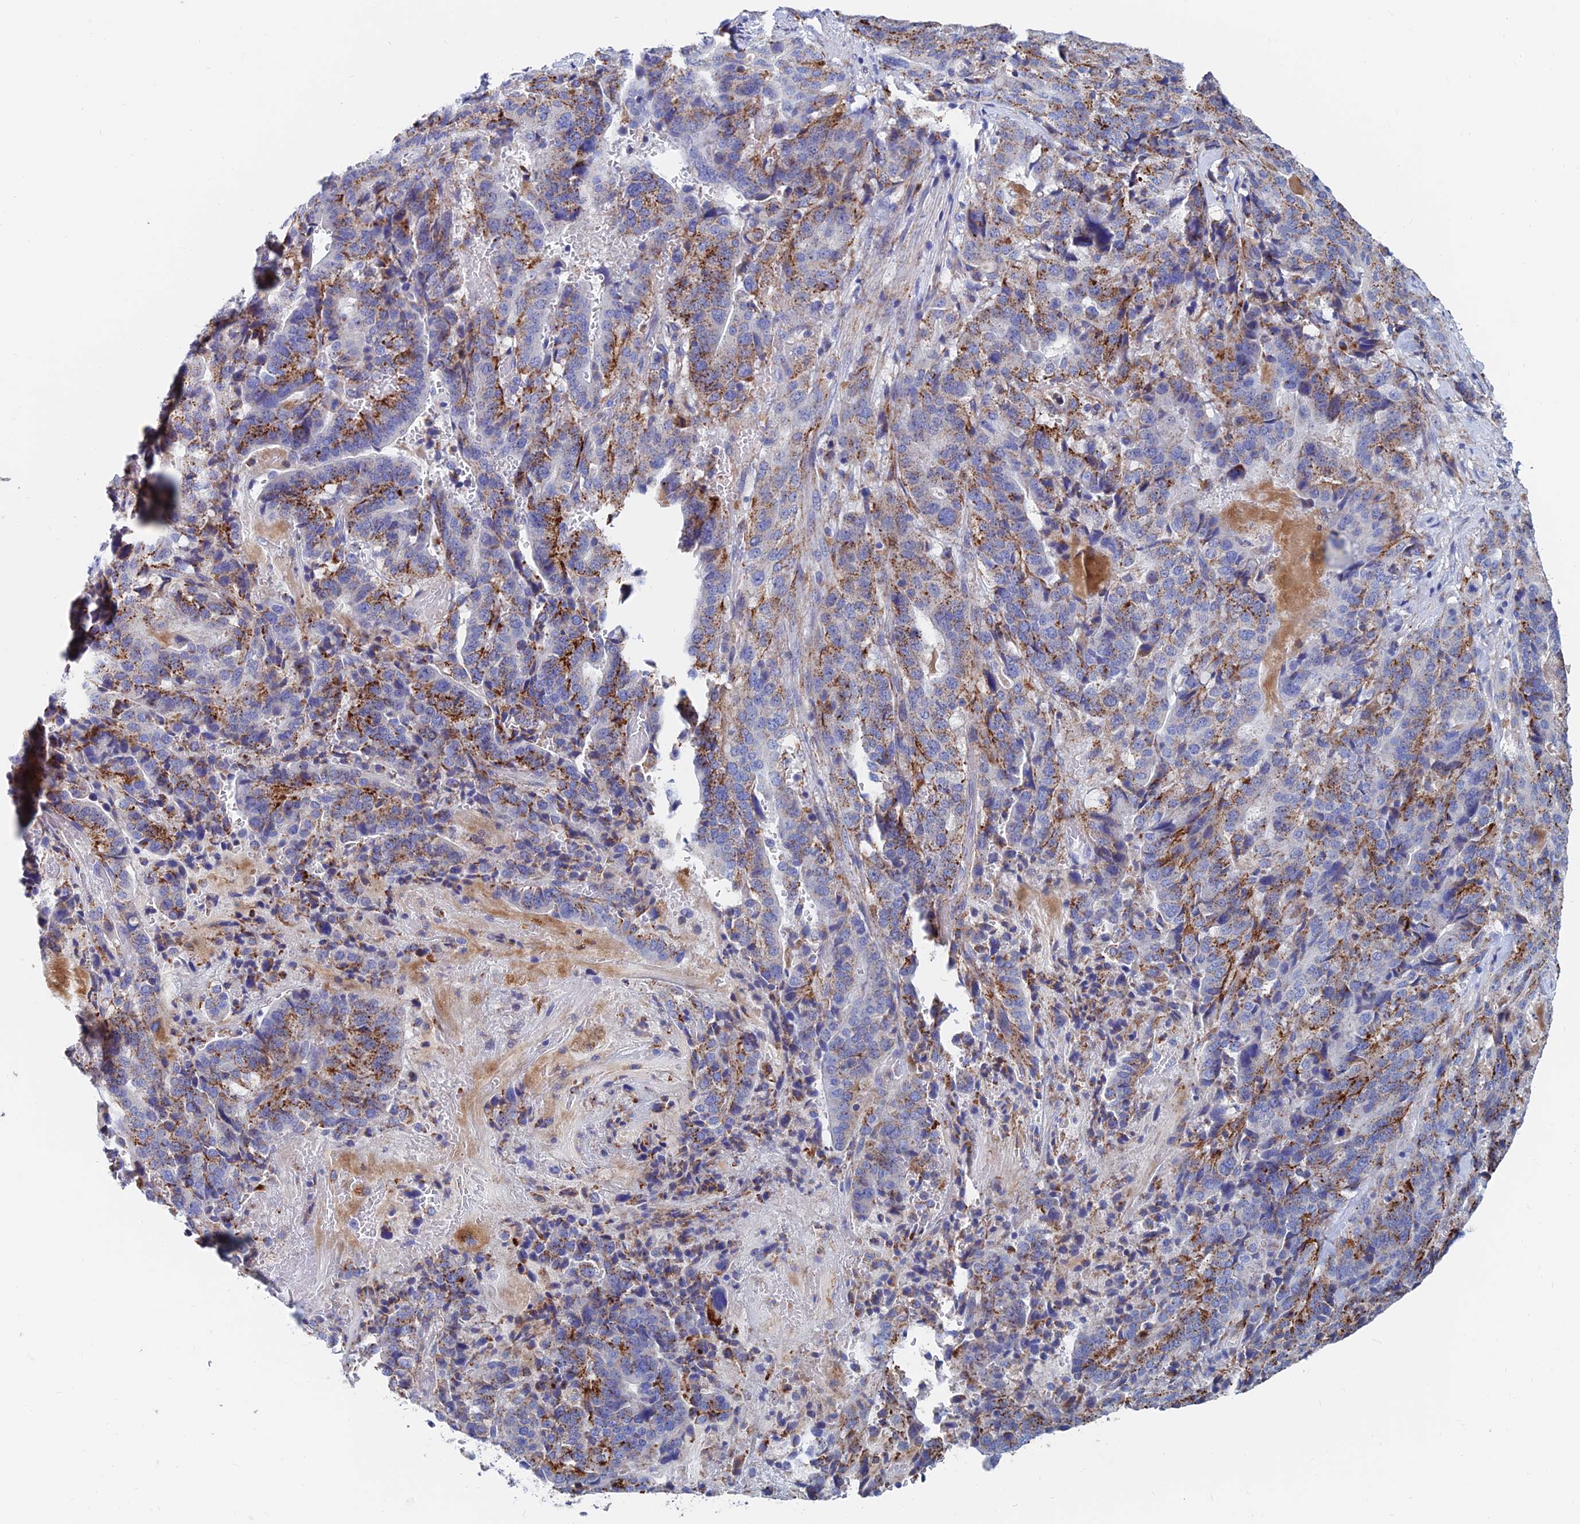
{"staining": {"intensity": "strong", "quantity": "25%-75%", "location": "cytoplasmic/membranous"}, "tissue": "stomach cancer", "cell_type": "Tumor cells", "image_type": "cancer", "snomed": [{"axis": "morphology", "description": "Adenocarcinoma, NOS"}, {"axis": "topography", "description": "Stomach"}], "caption": "Immunohistochemical staining of adenocarcinoma (stomach) displays strong cytoplasmic/membranous protein expression in approximately 25%-75% of tumor cells.", "gene": "SPNS1", "patient": {"sex": "male", "age": 48}}